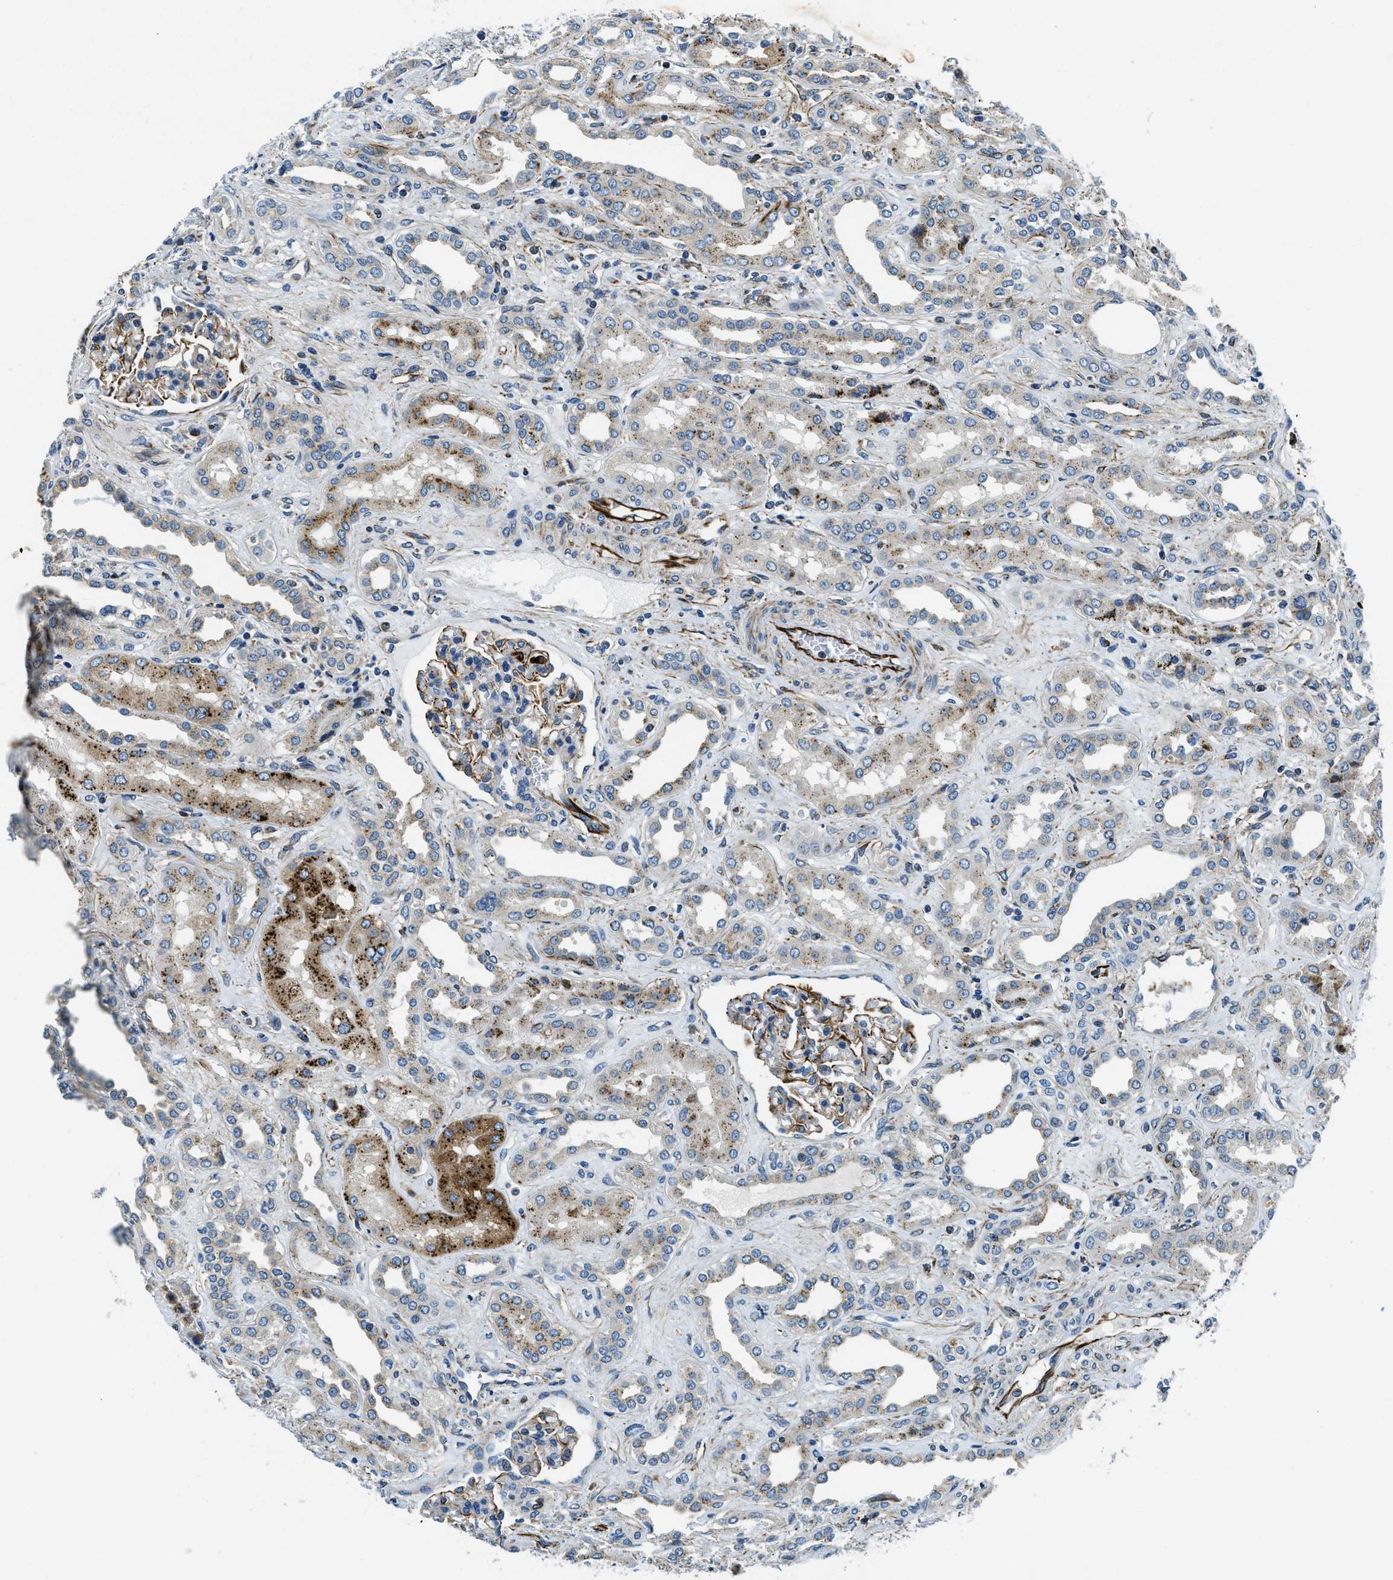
{"staining": {"intensity": "strong", "quantity": "25%-75%", "location": "cytoplasmic/membranous"}, "tissue": "kidney", "cell_type": "Cells in glomeruli", "image_type": "normal", "snomed": [{"axis": "morphology", "description": "Normal tissue, NOS"}, {"axis": "topography", "description": "Kidney"}], "caption": "Protein staining of benign kidney displays strong cytoplasmic/membranous staining in approximately 25%-75% of cells in glomeruli.", "gene": "GNS", "patient": {"sex": "male", "age": 59}}